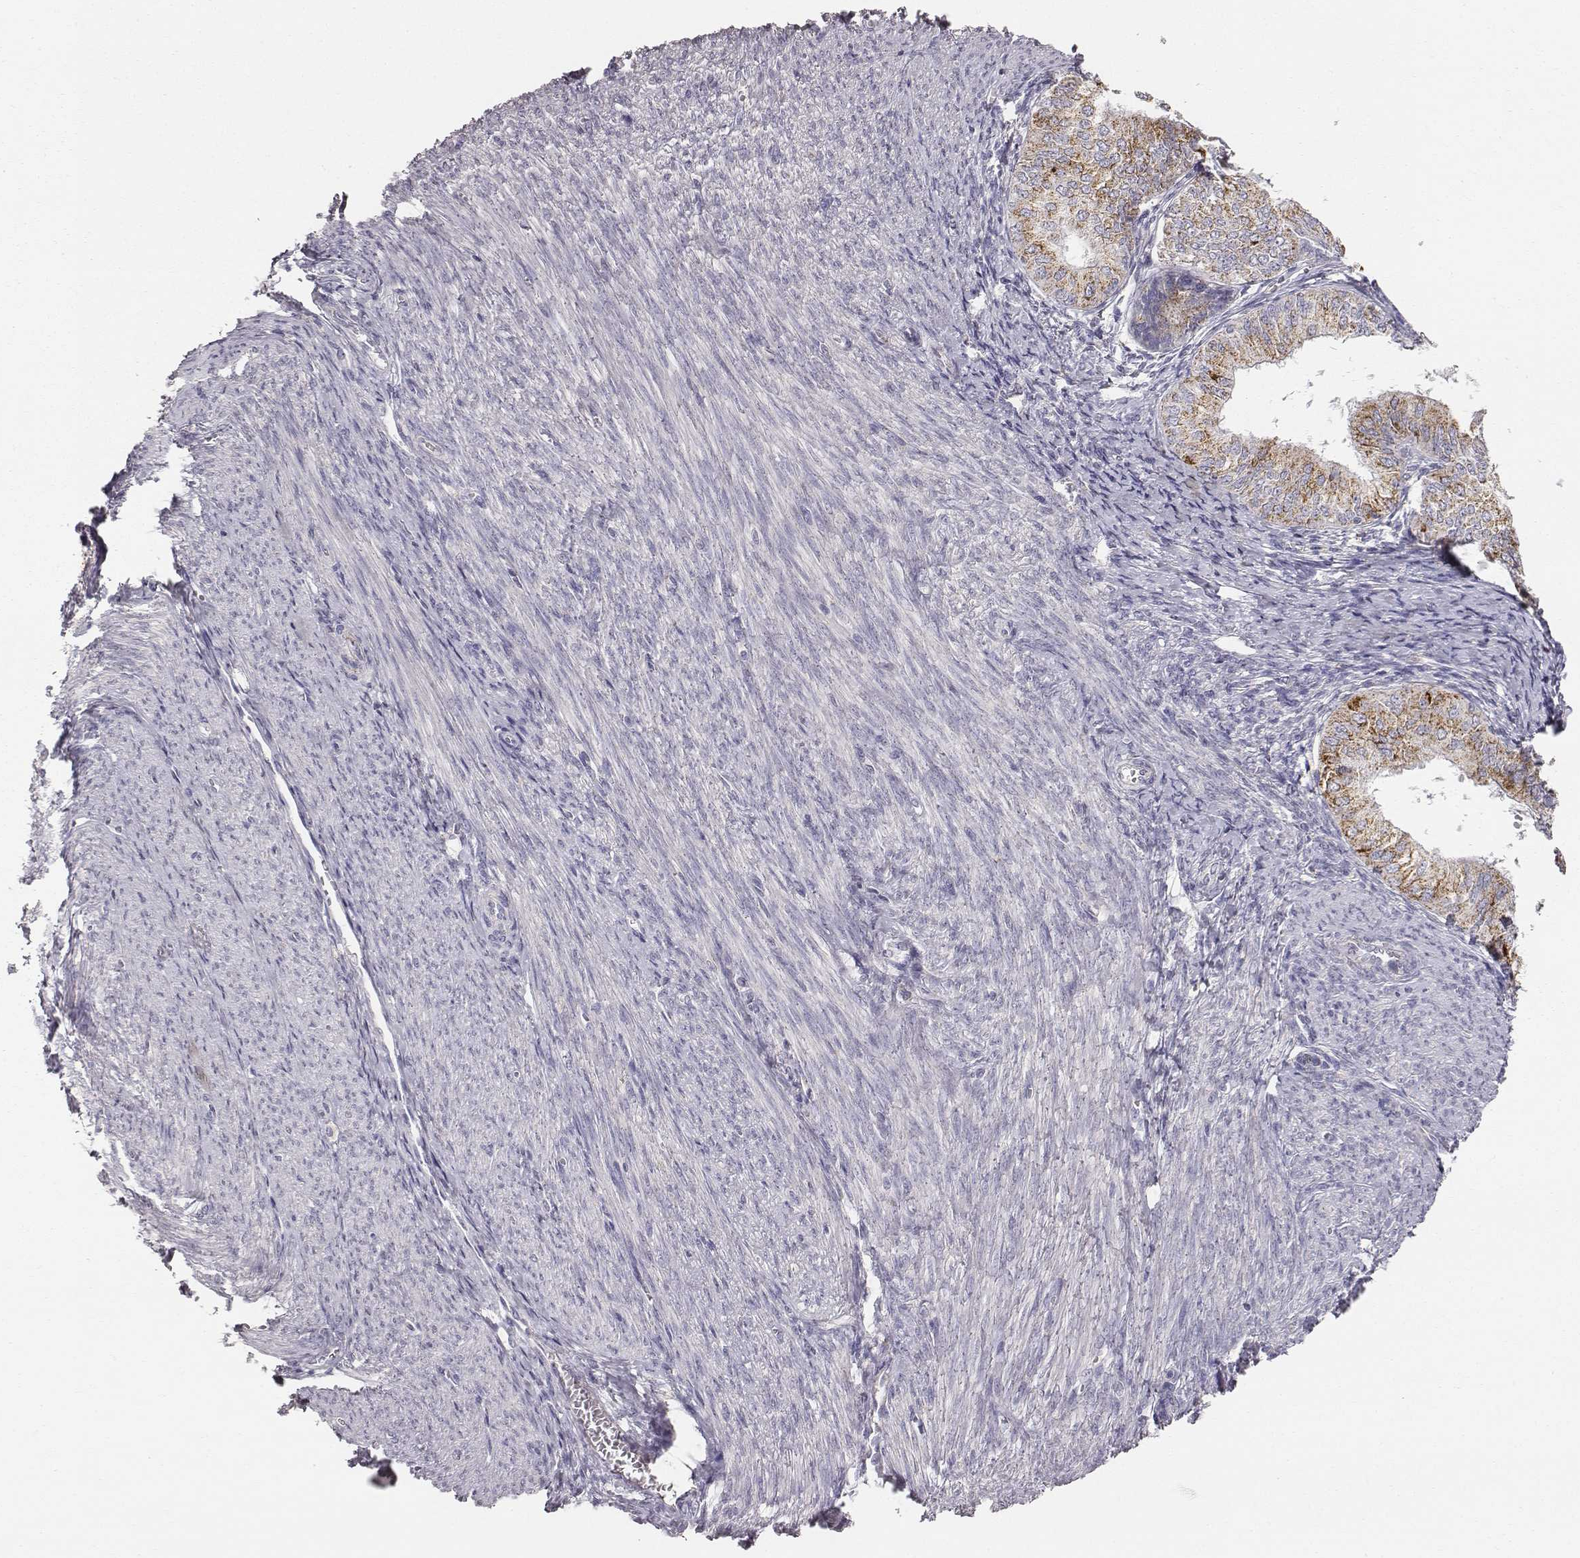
{"staining": {"intensity": "moderate", "quantity": ">75%", "location": "cytoplasmic/membranous"}, "tissue": "endometrial cancer", "cell_type": "Tumor cells", "image_type": "cancer", "snomed": [{"axis": "morphology", "description": "Adenocarcinoma, NOS"}, {"axis": "topography", "description": "Endometrium"}], "caption": "Endometrial adenocarcinoma stained with immunohistochemistry demonstrates moderate cytoplasmic/membranous positivity in approximately >75% of tumor cells.", "gene": "ABCD3", "patient": {"sex": "female", "age": 58}}